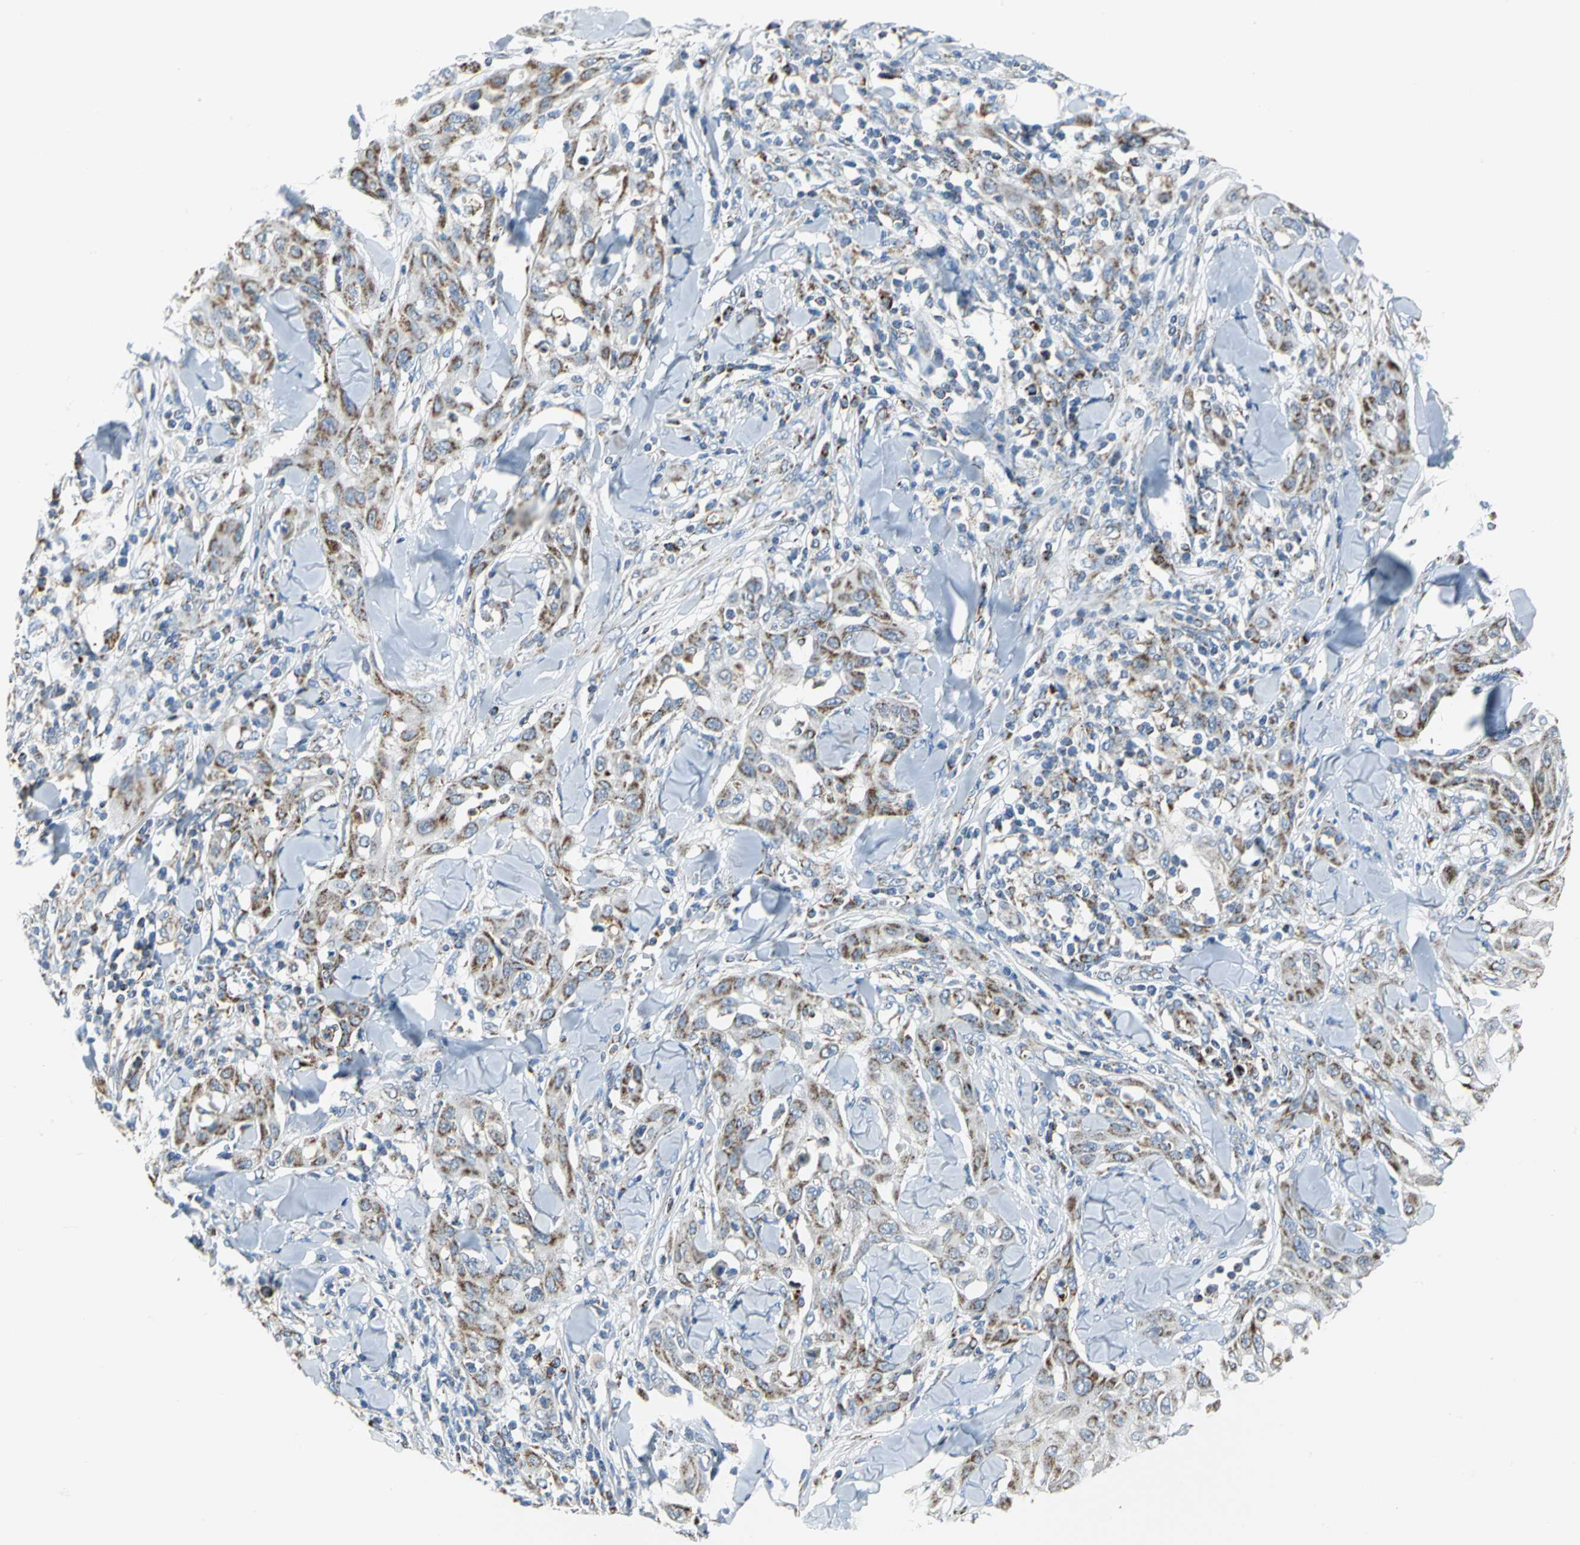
{"staining": {"intensity": "moderate", "quantity": "25%-75%", "location": "cytoplasmic/membranous"}, "tissue": "skin cancer", "cell_type": "Tumor cells", "image_type": "cancer", "snomed": [{"axis": "morphology", "description": "Squamous cell carcinoma, NOS"}, {"axis": "topography", "description": "Skin"}], "caption": "Protein staining of skin cancer tissue demonstrates moderate cytoplasmic/membranous staining in approximately 25%-75% of tumor cells.", "gene": "NTRK1", "patient": {"sex": "male", "age": 24}}